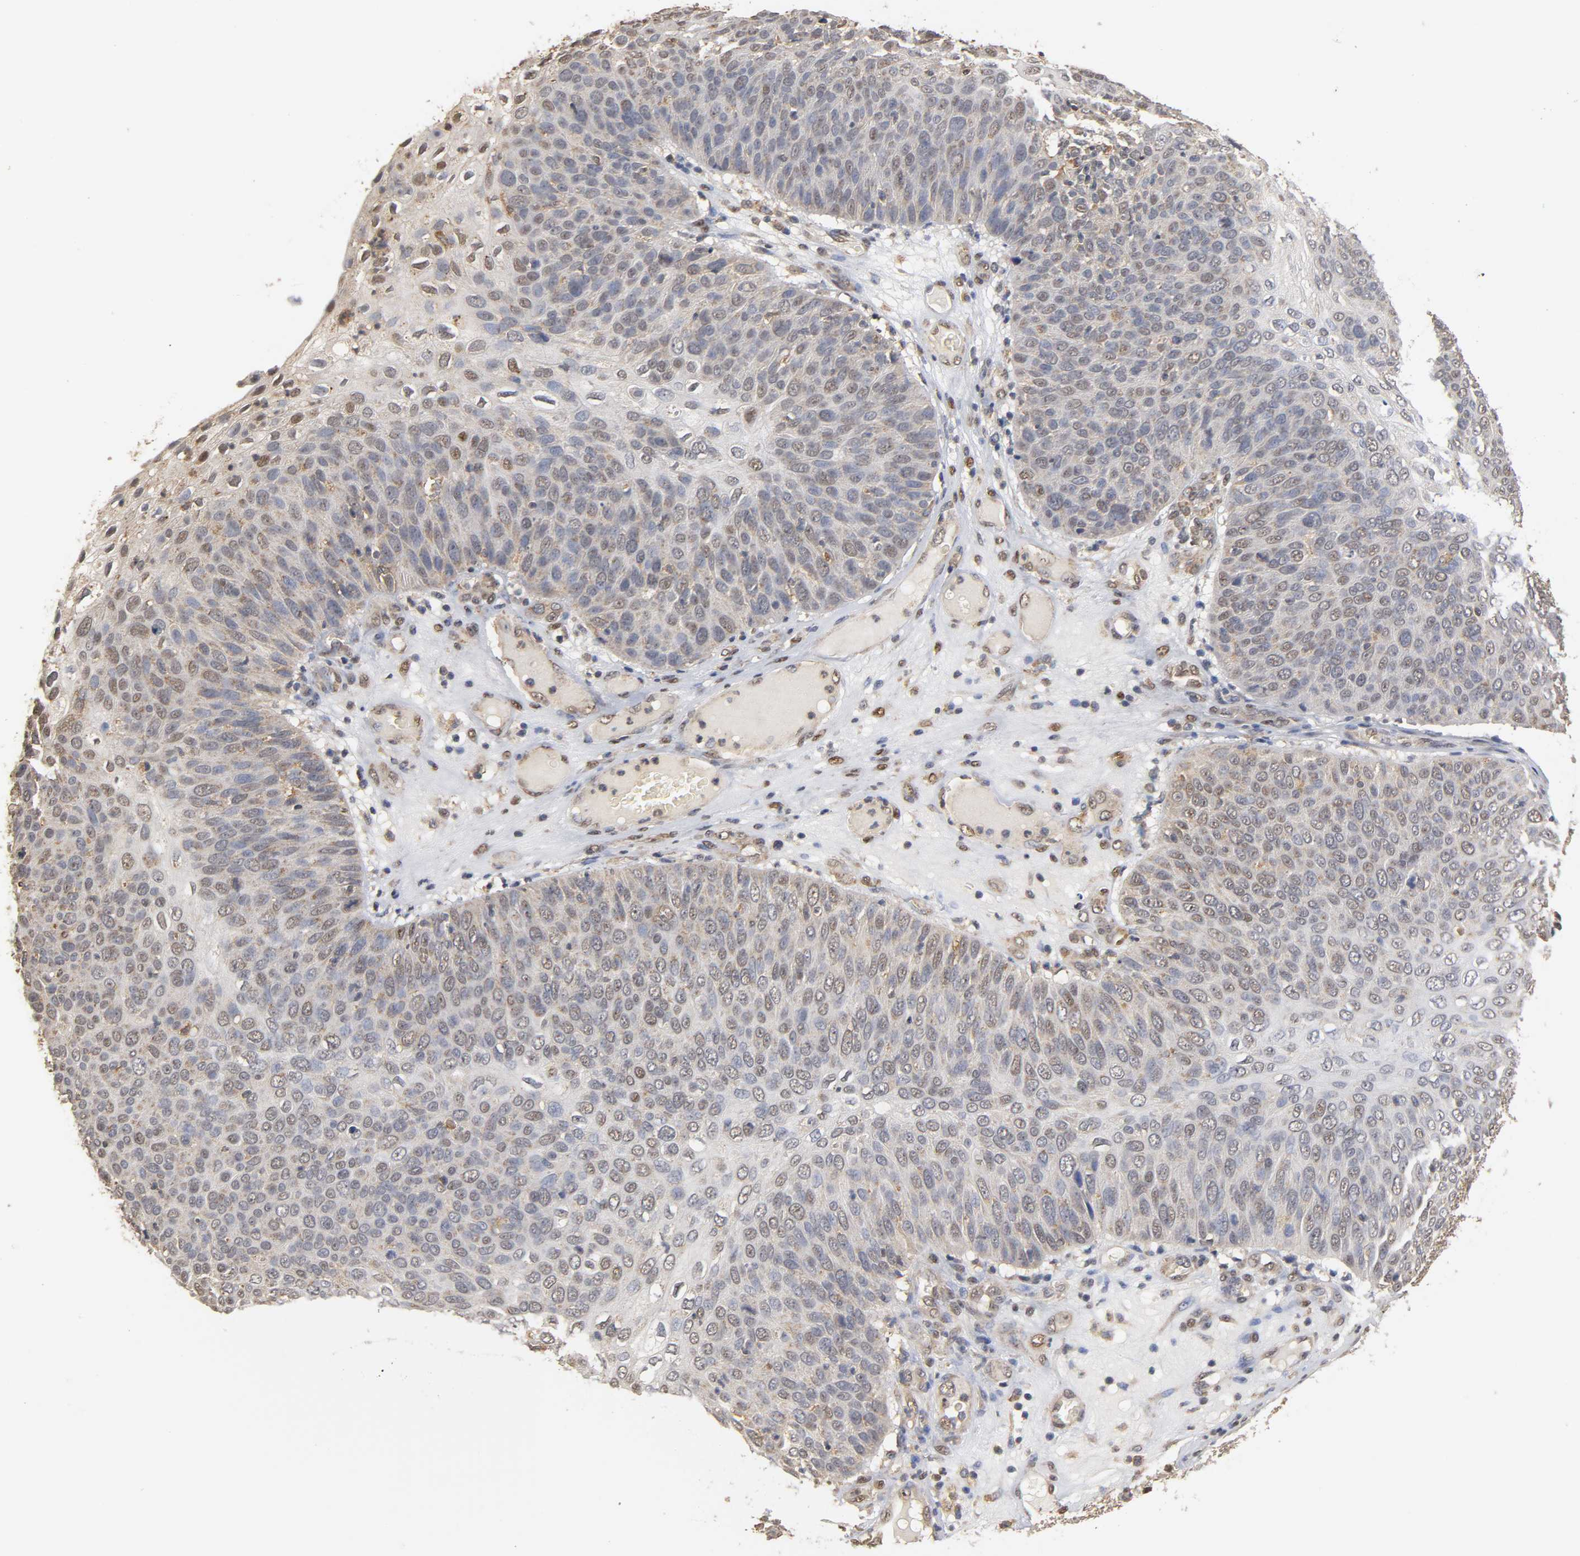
{"staining": {"intensity": "weak", "quantity": "<25%", "location": "nuclear"}, "tissue": "skin cancer", "cell_type": "Tumor cells", "image_type": "cancer", "snomed": [{"axis": "morphology", "description": "Squamous cell carcinoma, NOS"}, {"axis": "topography", "description": "Skin"}], "caption": "IHC histopathology image of neoplastic tissue: human skin squamous cell carcinoma stained with DAB exhibits no significant protein positivity in tumor cells. Brightfield microscopy of immunohistochemistry (IHC) stained with DAB (brown) and hematoxylin (blue), captured at high magnification.", "gene": "PKN1", "patient": {"sex": "male", "age": 87}}